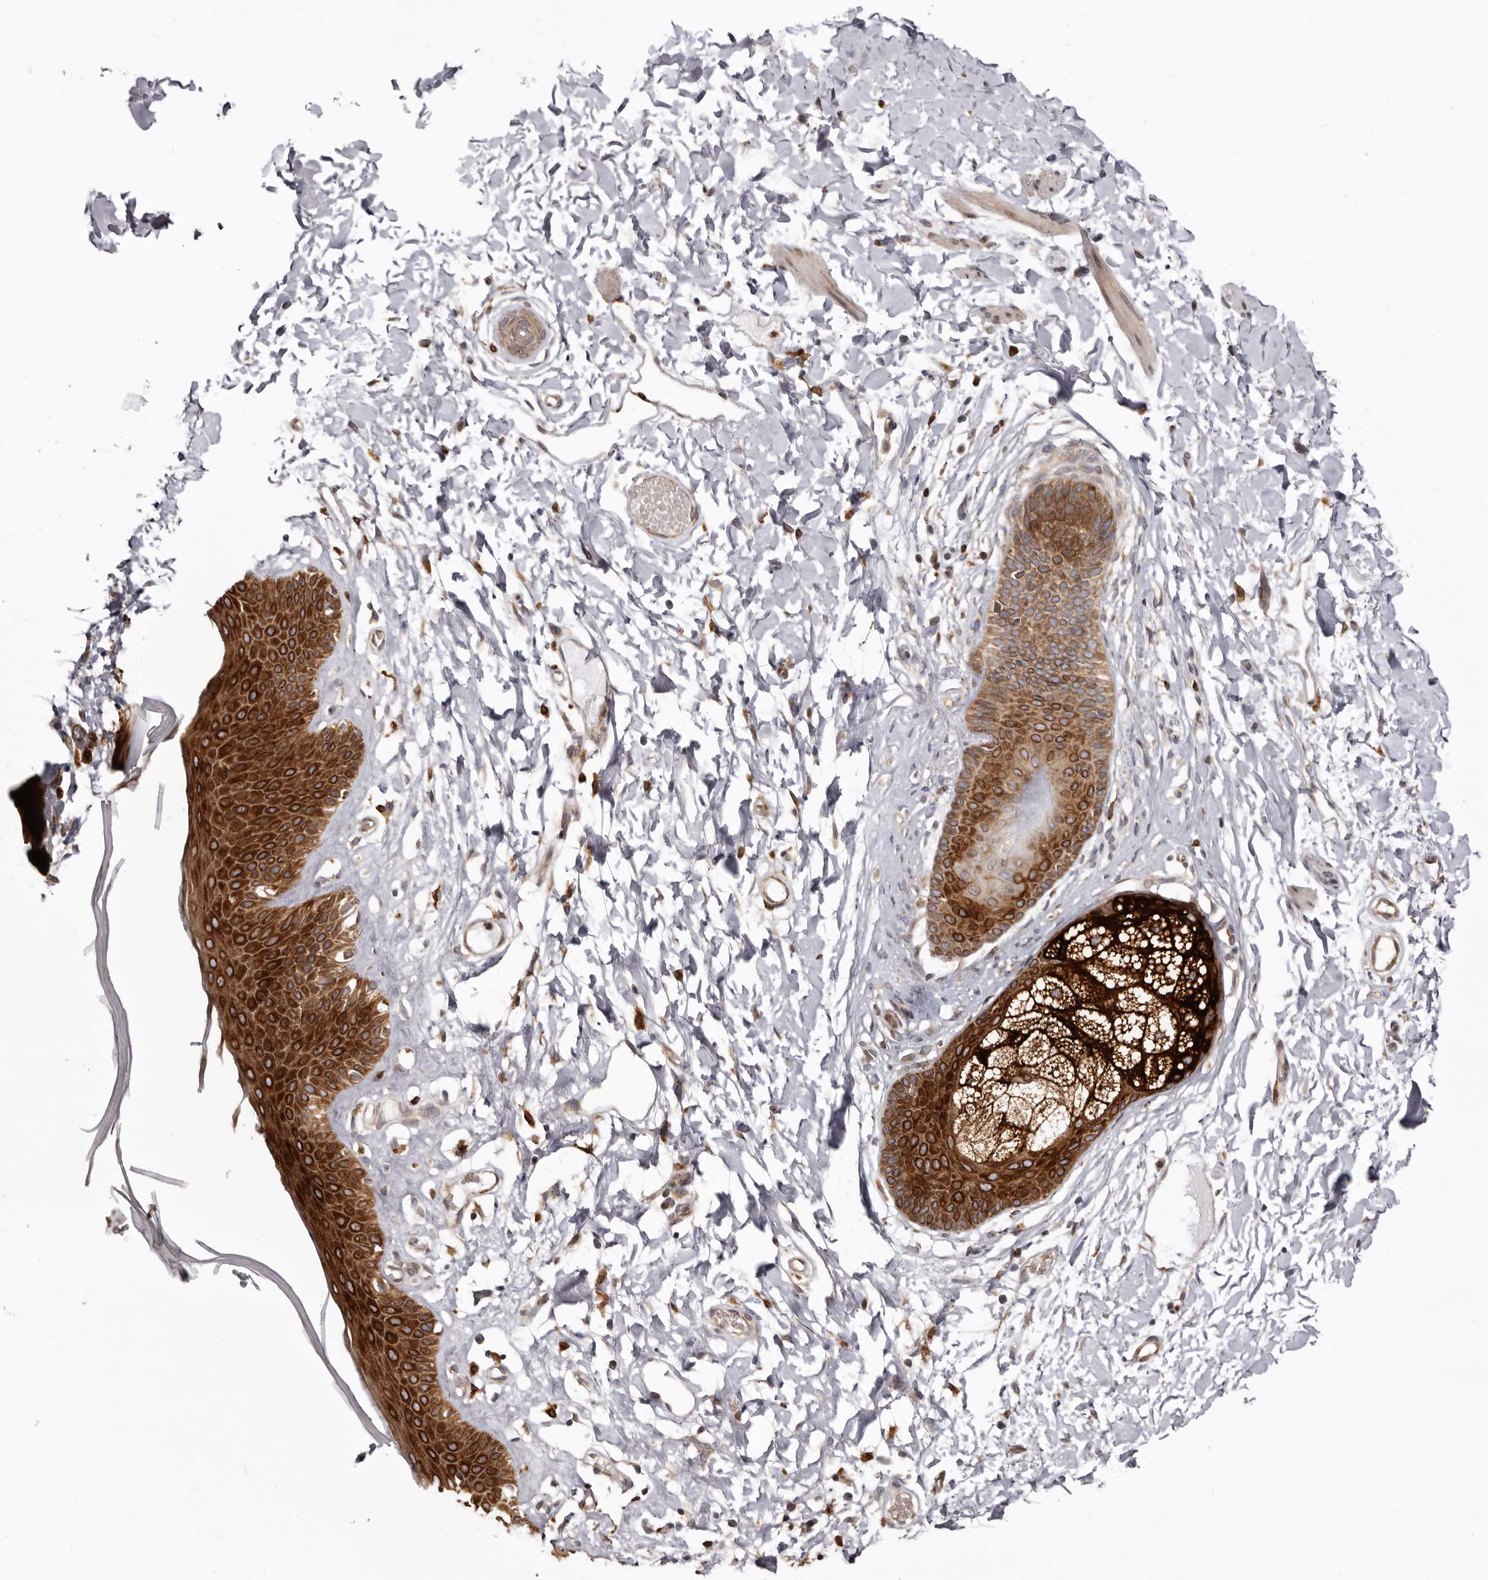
{"staining": {"intensity": "strong", "quantity": ">75%", "location": "cytoplasmic/membranous"}, "tissue": "skin", "cell_type": "Epidermal cells", "image_type": "normal", "snomed": [{"axis": "morphology", "description": "Normal tissue, NOS"}, {"axis": "topography", "description": "Vulva"}], "caption": "This image shows benign skin stained with immunohistochemistry to label a protein in brown. The cytoplasmic/membranous of epidermal cells show strong positivity for the protein. Nuclei are counter-stained blue.", "gene": "C4orf3", "patient": {"sex": "female", "age": 73}}